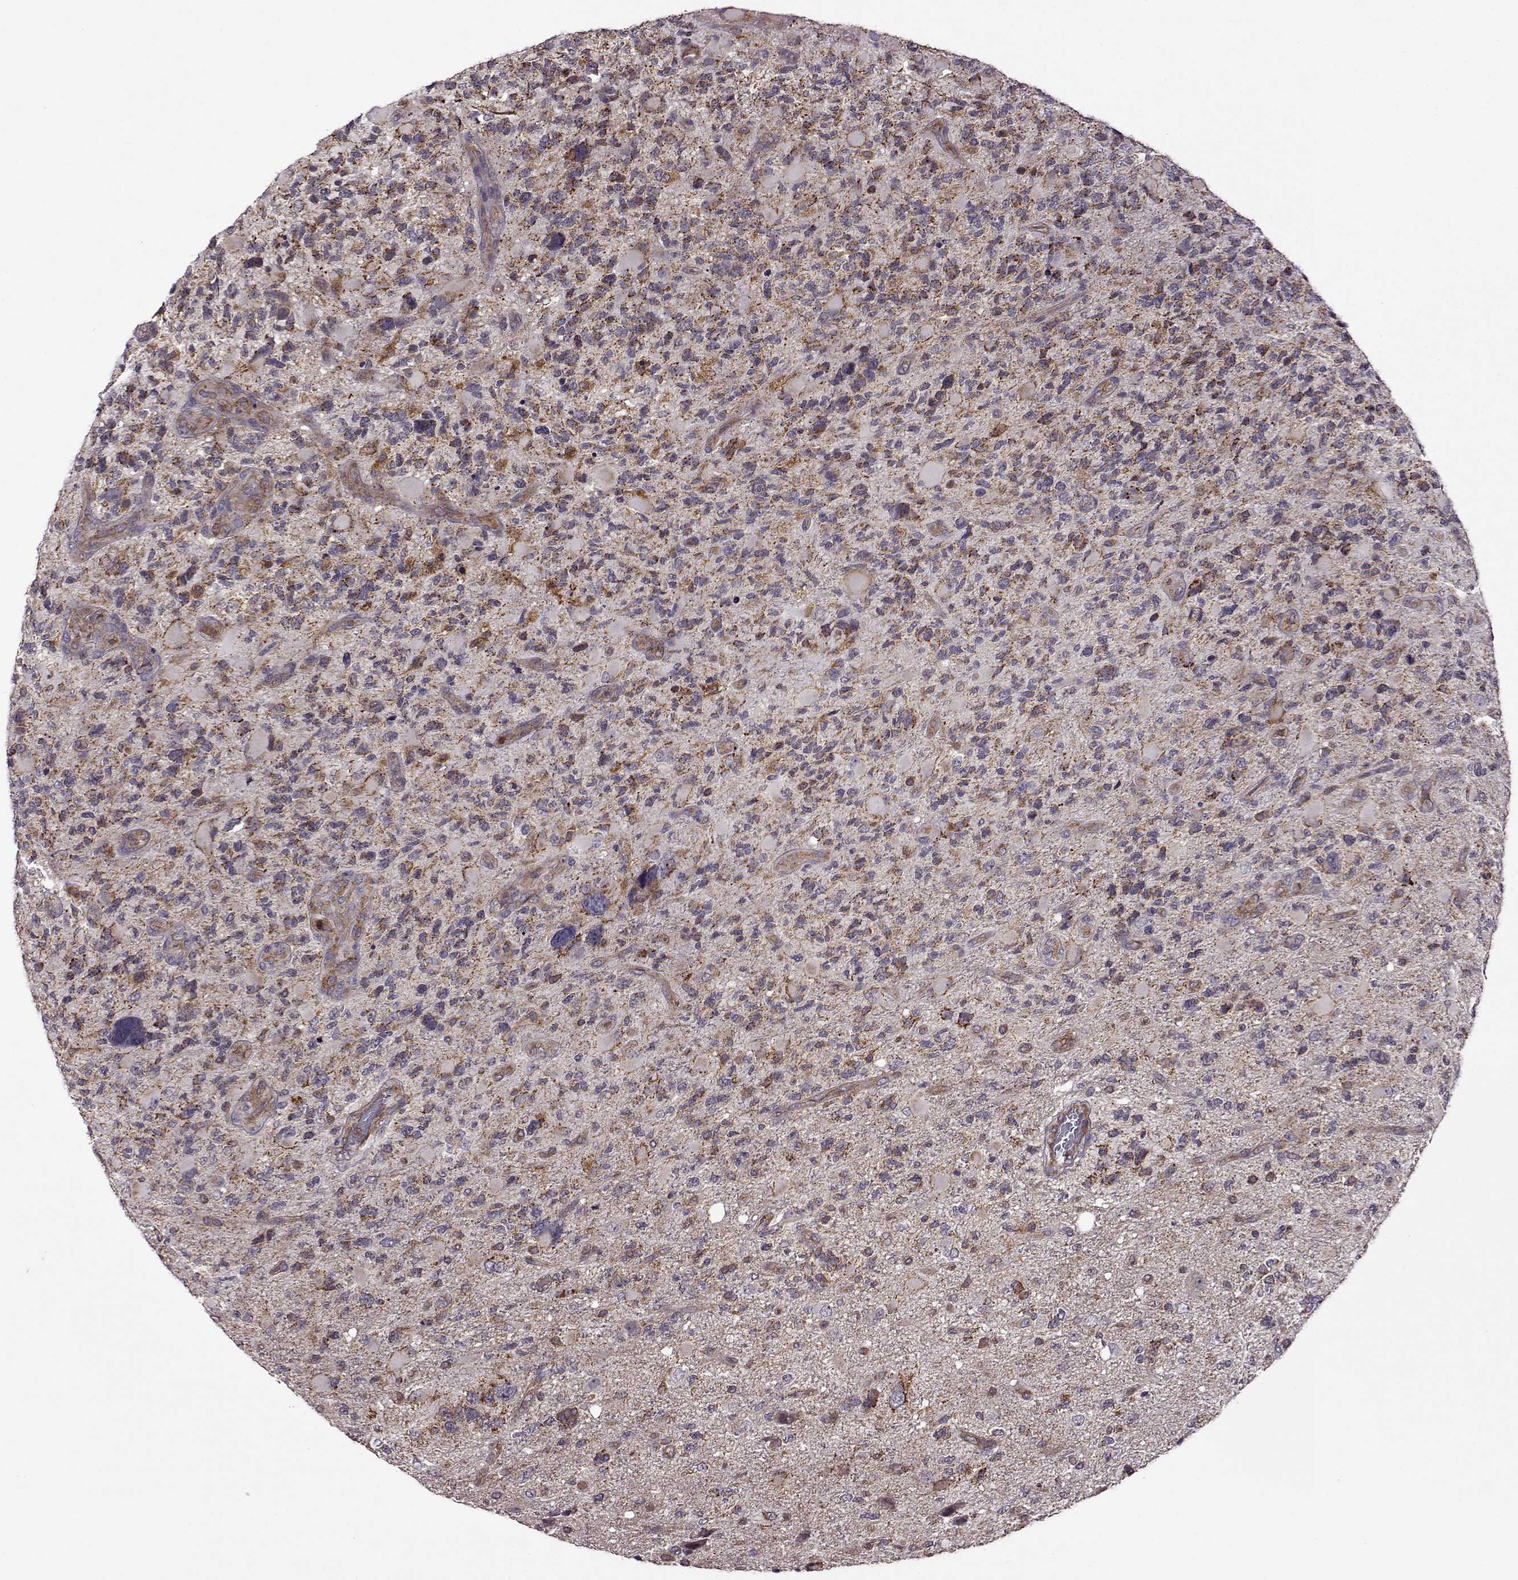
{"staining": {"intensity": "moderate", "quantity": ">75%", "location": "cytoplasmic/membranous"}, "tissue": "glioma", "cell_type": "Tumor cells", "image_type": "cancer", "snomed": [{"axis": "morphology", "description": "Glioma, malignant, High grade"}, {"axis": "topography", "description": "Brain"}], "caption": "Tumor cells show moderate cytoplasmic/membranous staining in about >75% of cells in high-grade glioma (malignant).", "gene": "MTSS1", "patient": {"sex": "female", "age": 71}}